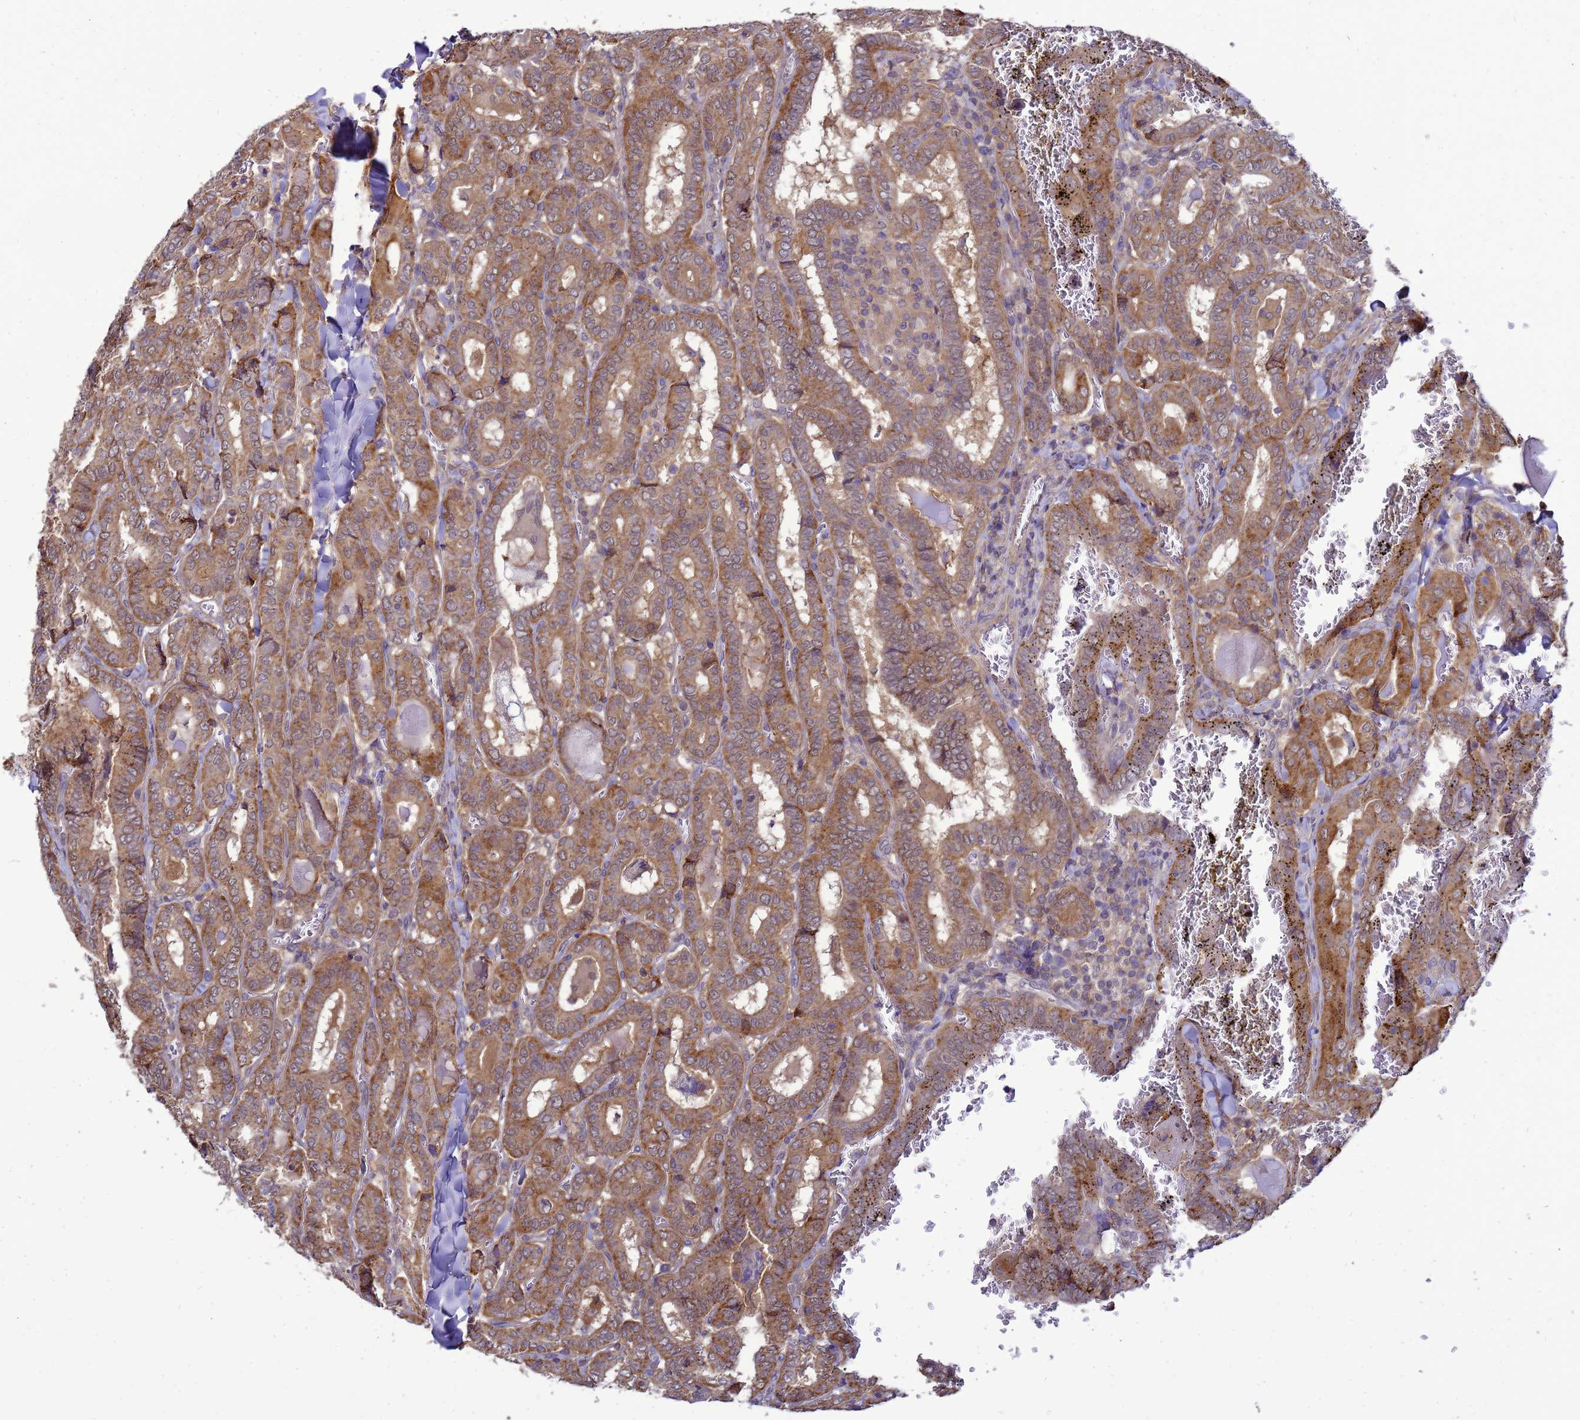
{"staining": {"intensity": "moderate", "quantity": ">75%", "location": "cytoplasmic/membranous"}, "tissue": "thyroid cancer", "cell_type": "Tumor cells", "image_type": "cancer", "snomed": [{"axis": "morphology", "description": "Papillary adenocarcinoma, NOS"}, {"axis": "topography", "description": "Thyroid gland"}], "caption": "A brown stain labels moderate cytoplasmic/membranous positivity of a protein in thyroid papillary adenocarcinoma tumor cells.", "gene": "ENOPH1", "patient": {"sex": "female", "age": 72}}